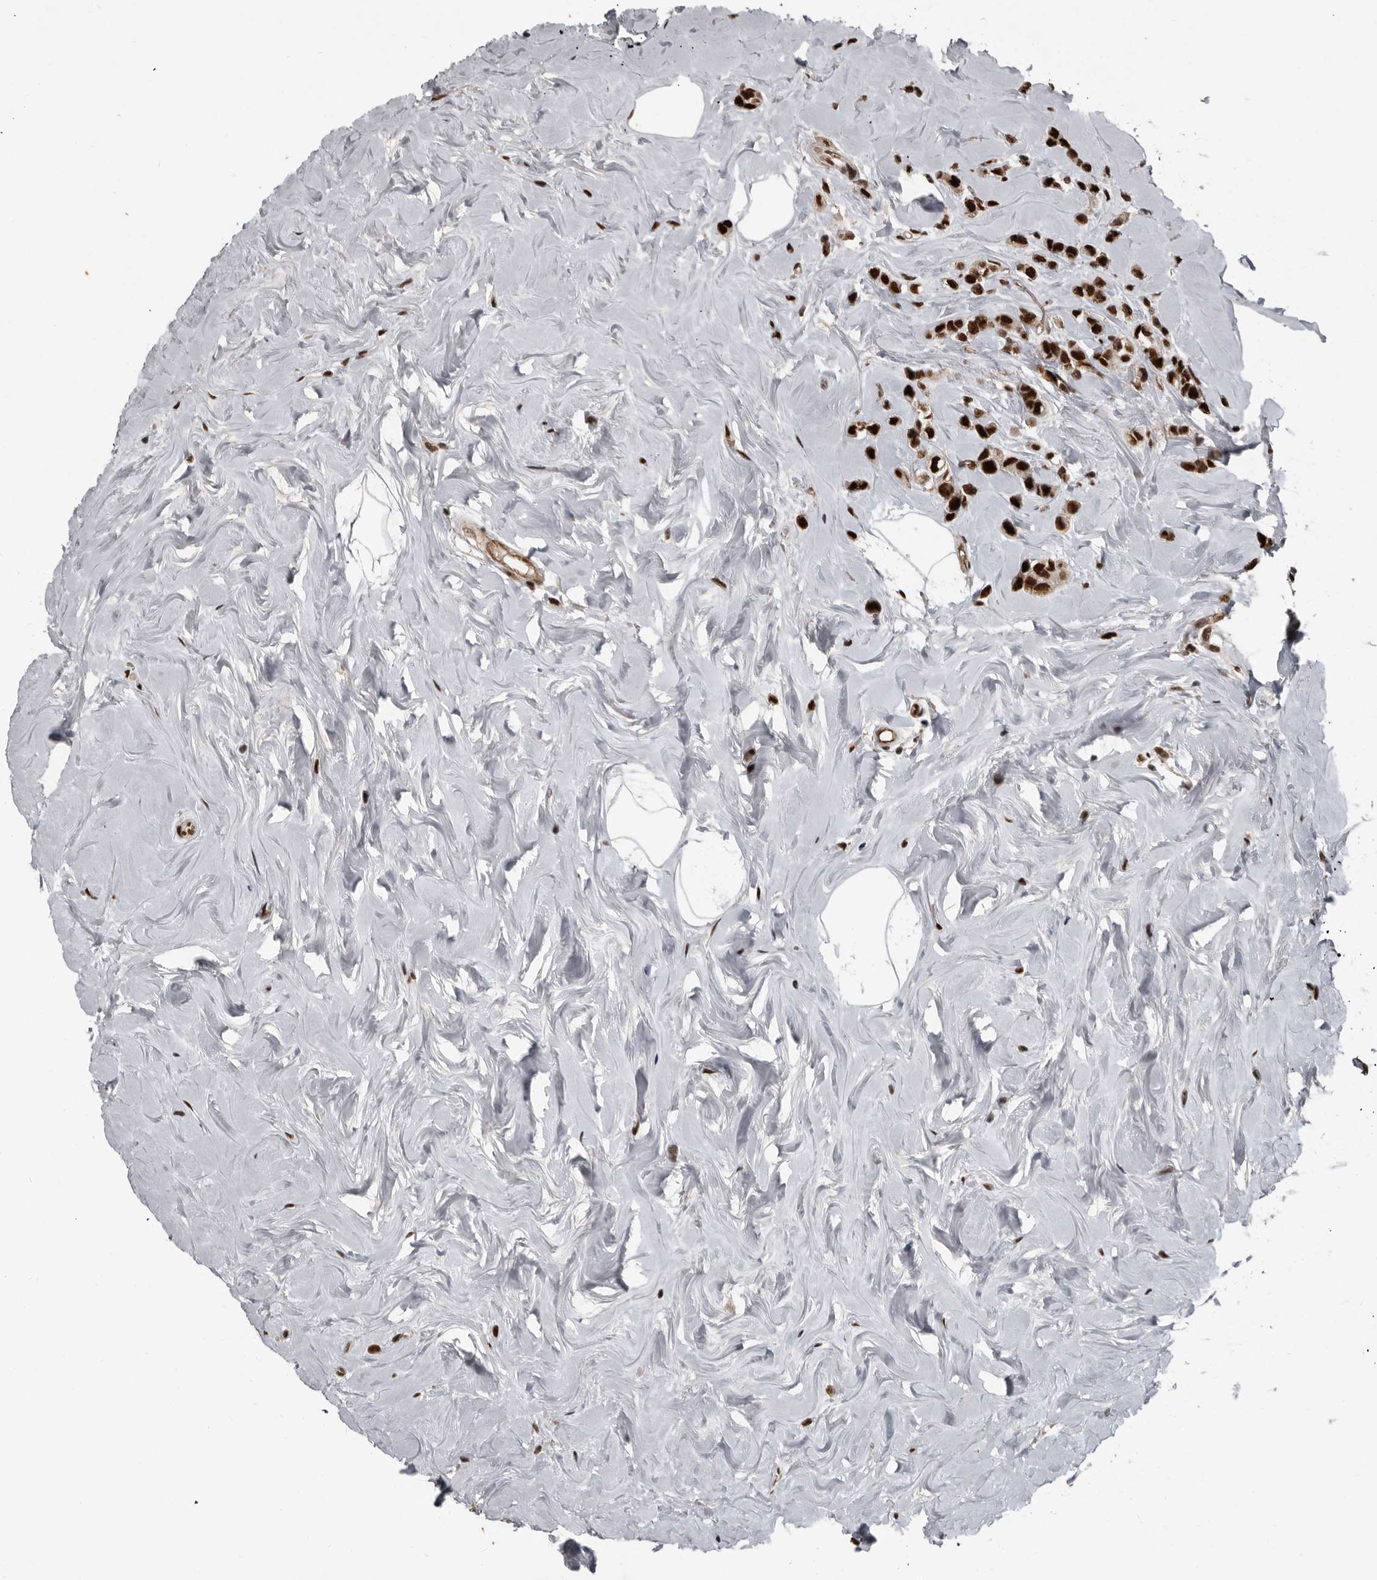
{"staining": {"intensity": "strong", "quantity": ">75%", "location": "nuclear"}, "tissue": "breast cancer", "cell_type": "Tumor cells", "image_type": "cancer", "snomed": [{"axis": "morphology", "description": "Lobular carcinoma"}, {"axis": "topography", "description": "Breast"}], "caption": "An image showing strong nuclear staining in approximately >75% of tumor cells in breast cancer (lobular carcinoma), as visualized by brown immunohistochemical staining.", "gene": "CHD1L", "patient": {"sex": "female", "age": 47}}